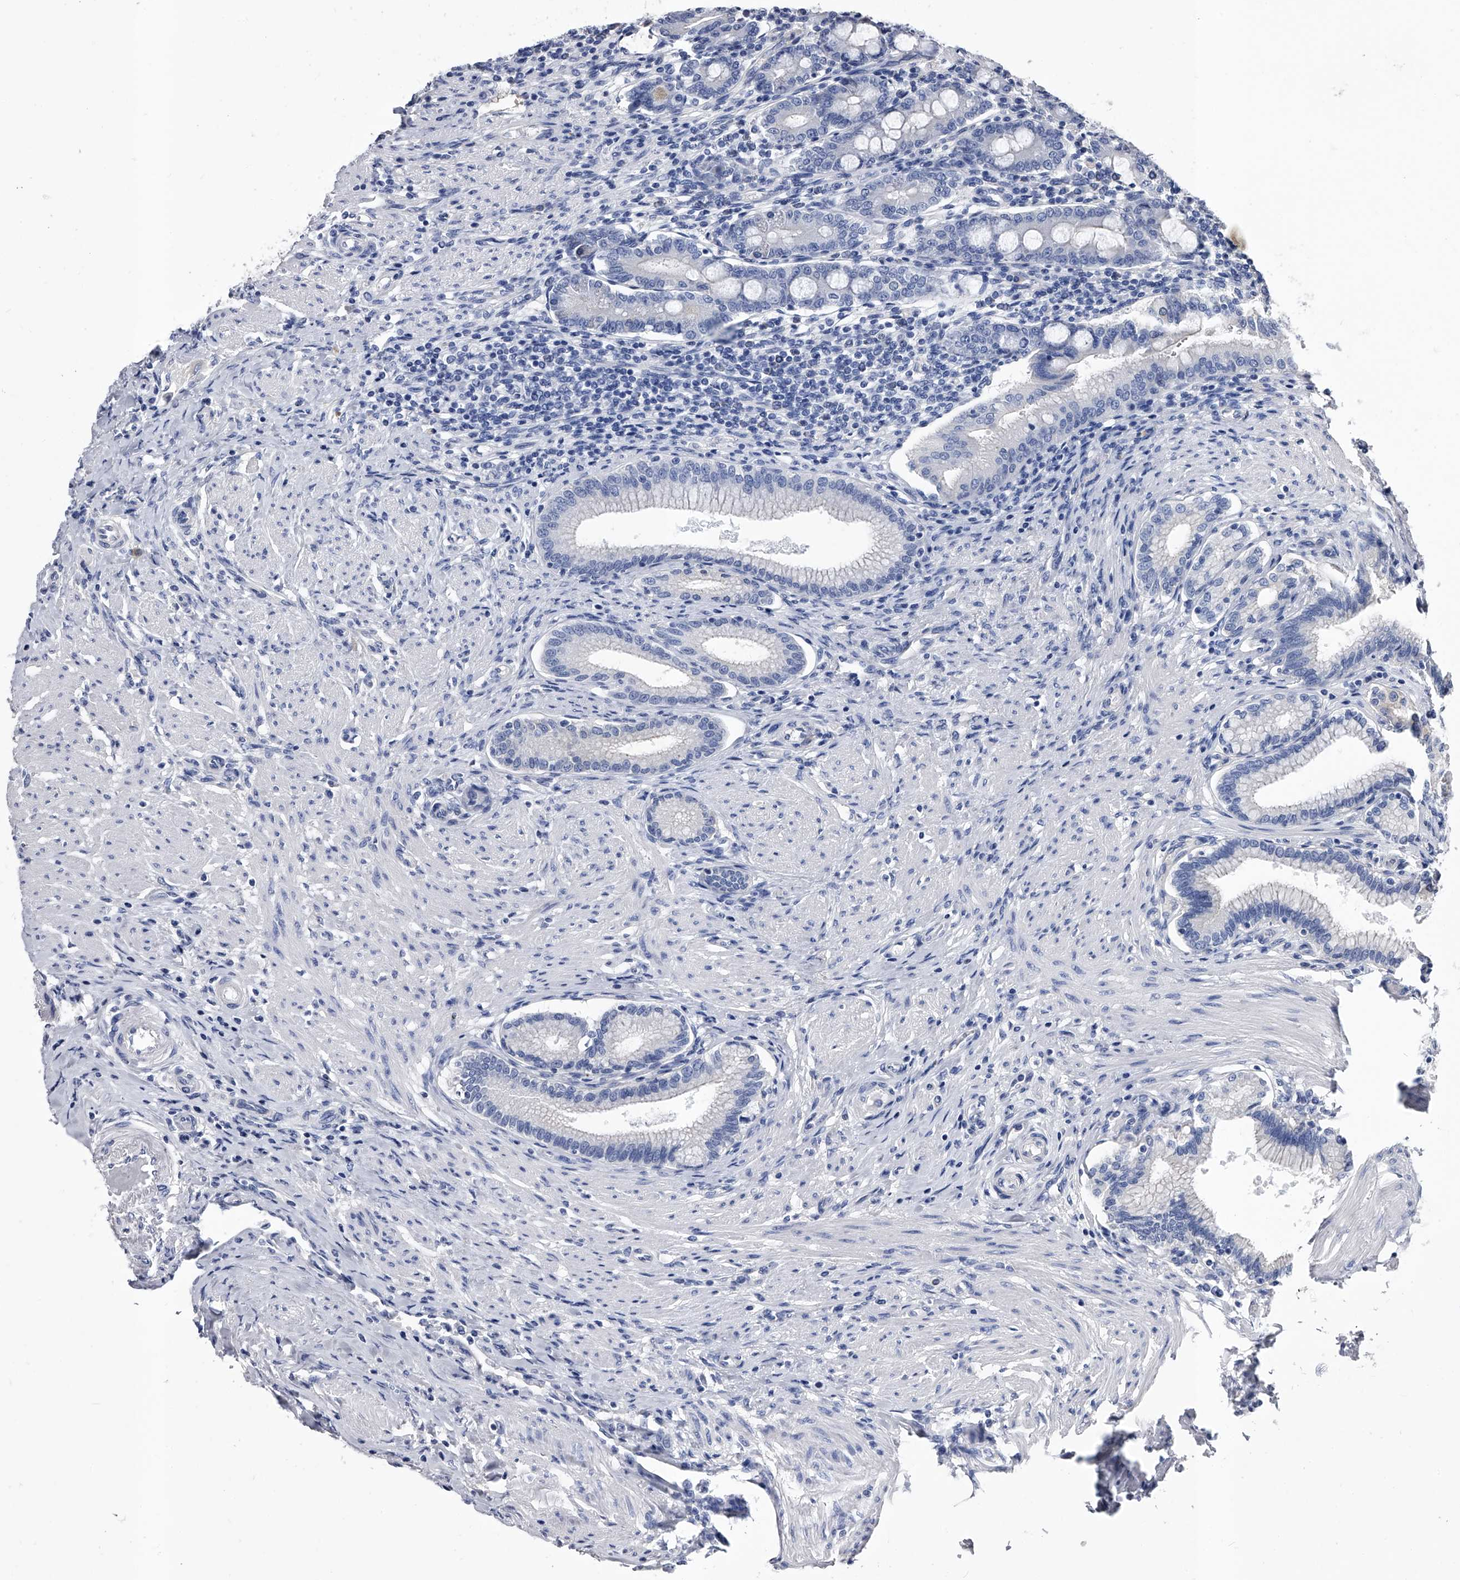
{"staining": {"intensity": "negative", "quantity": "none", "location": "none"}, "tissue": "duodenum", "cell_type": "Glandular cells", "image_type": "normal", "snomed": [{"axis": "morphology", "description": "Normal tissue, NOS"}, {"axis": "morphology", "description": "Adenocarcinoma, NOS"}, {"axis": "topography", "description": "Pancreas"}, {"axis": "topography", "description": "Duodenum"}], "caption": "This is an immunohistochemistry photomicrograph of normal human duodenum. There is no staining in glandular cells.", "gene": "EFCAB7", "patient": {"sex": "male", "age": 50}}